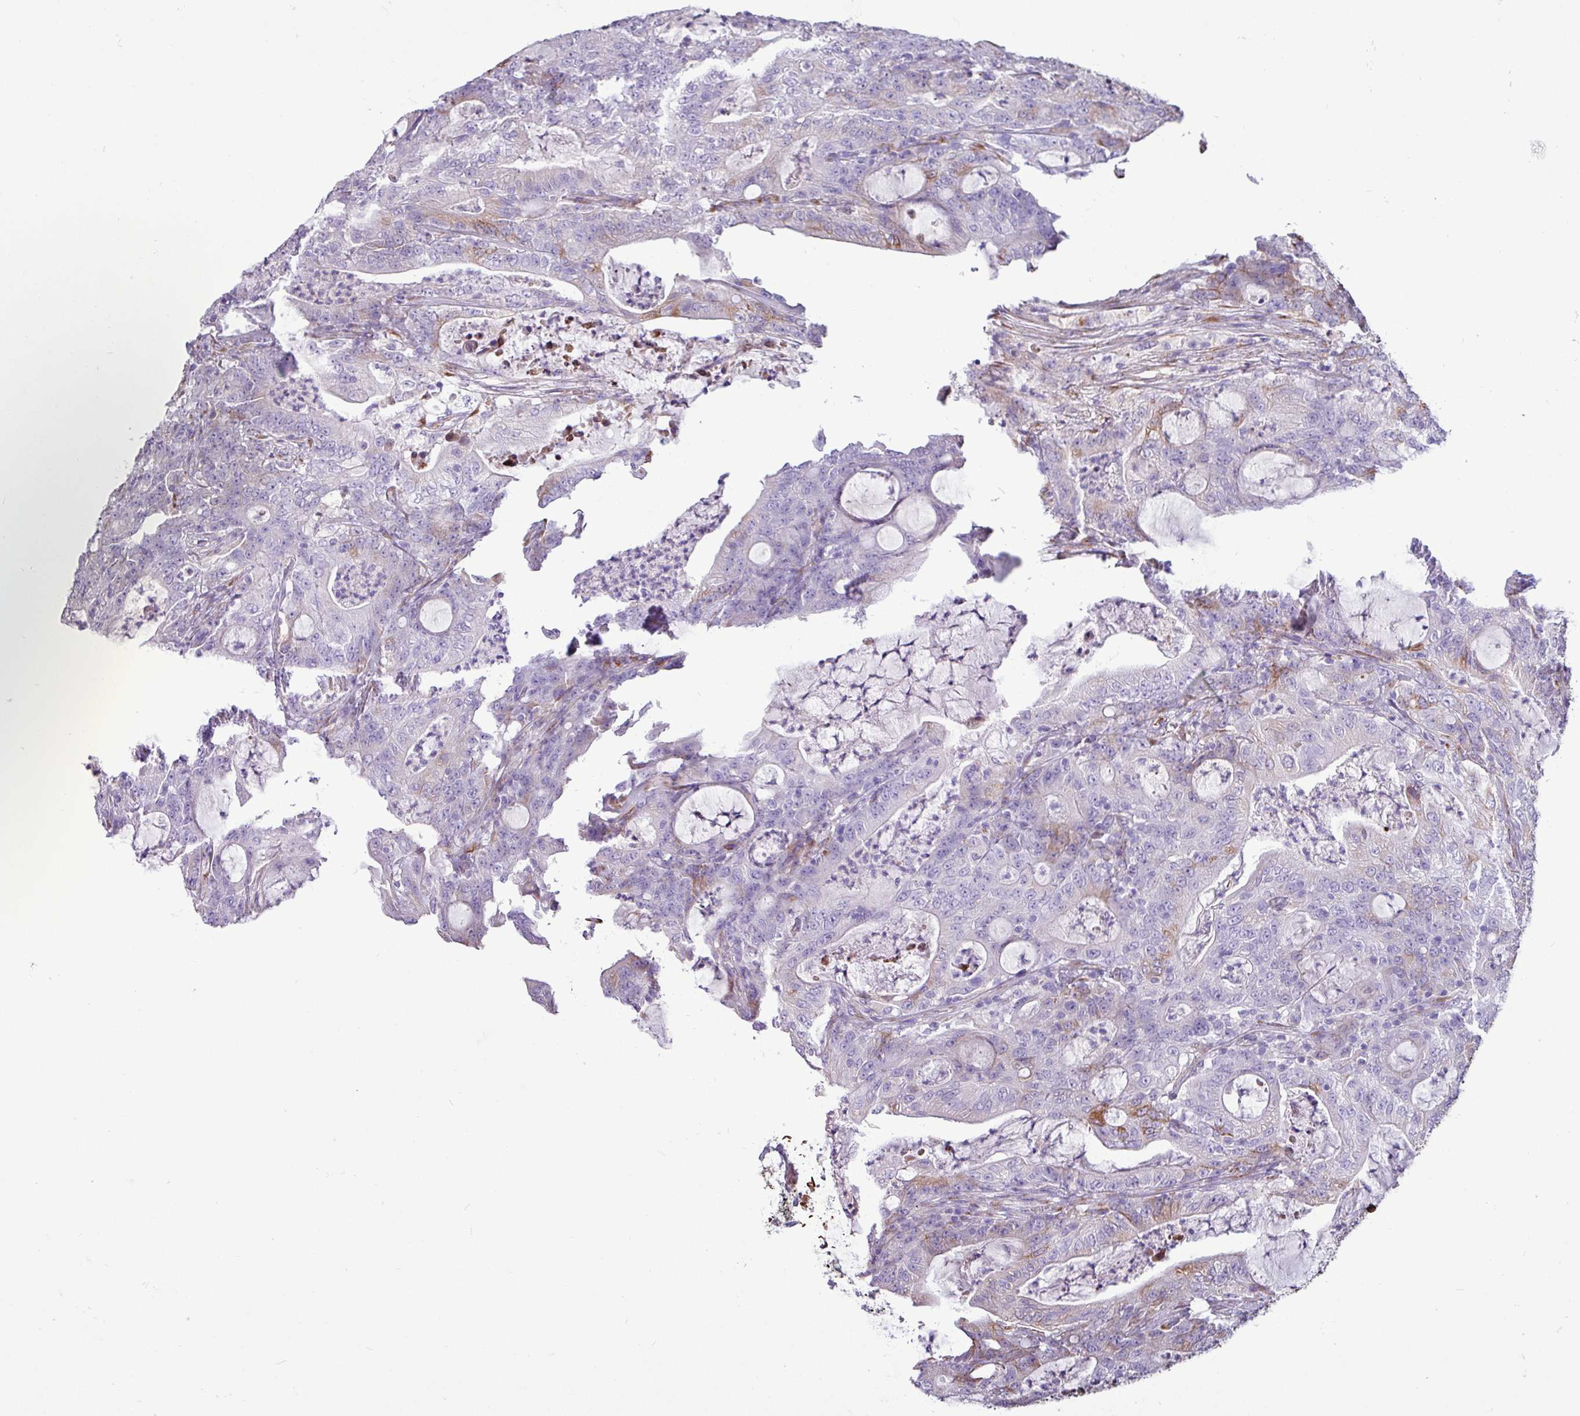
{"staining": {"intensity": "moderate", "quantity": "<25%", "location": "cytoplasmic/membranous"}, "tissue": "colorectal cancer", "cell_type": "Tumor cells", "image_type": "cancer", "snomed": [{"axis": "morphology", "description": "Adenocarcinoma, NOS"}, {"axis": "topography", "description": "Colon"}], "caption": "A brown stain labels moderate cytoplasmic/membranous staining of a protein in colorectal cancer (adenocarcinoma) tumor cells.", "gene": "PPP1R35", "patient": {"sex": "male", "age": 83}}